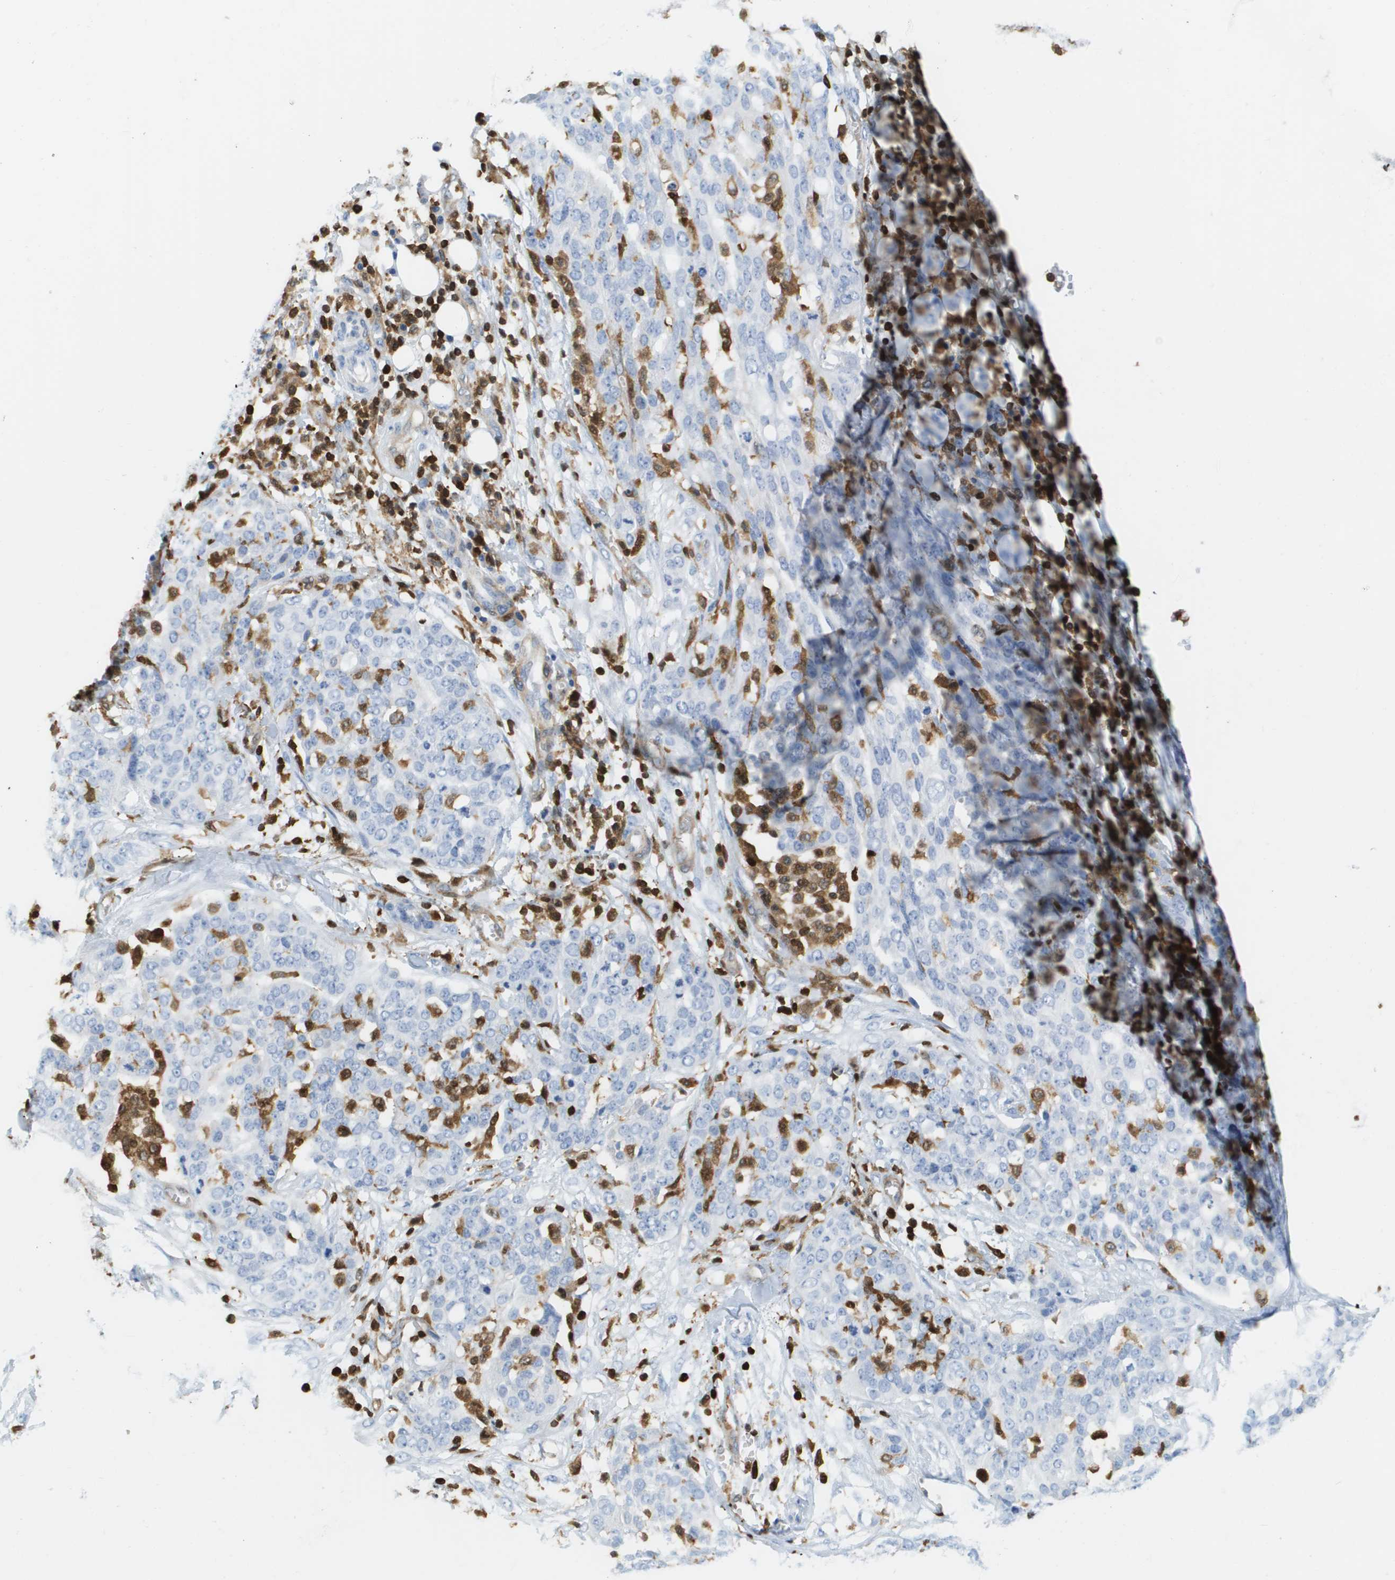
{"staining": {"intensity": "negative", "quantity": "none", "location": "none"}, "tissue": "ovarian cancer", "cell_type": "Tumor cells", "image_type": "cancer", "snomed": [{"axis": "morphology", "description": "Cystadenocarcinoma, serous, NOS"}, {"axis": "topography", "description": "Soft tissue"}, {"axis": "topography", "description": "Ovary"}], "caption": "Immunohistochemical staining of ovarian cancer (serous cystadenocarcinoma) reveals no significant positivity in tumor cells. (DAB immunohistochemistry visualized using brightfield microscopy, high magnification).", "gene": "DOCK5", "patient": {"sex": "female", "age": 57}}